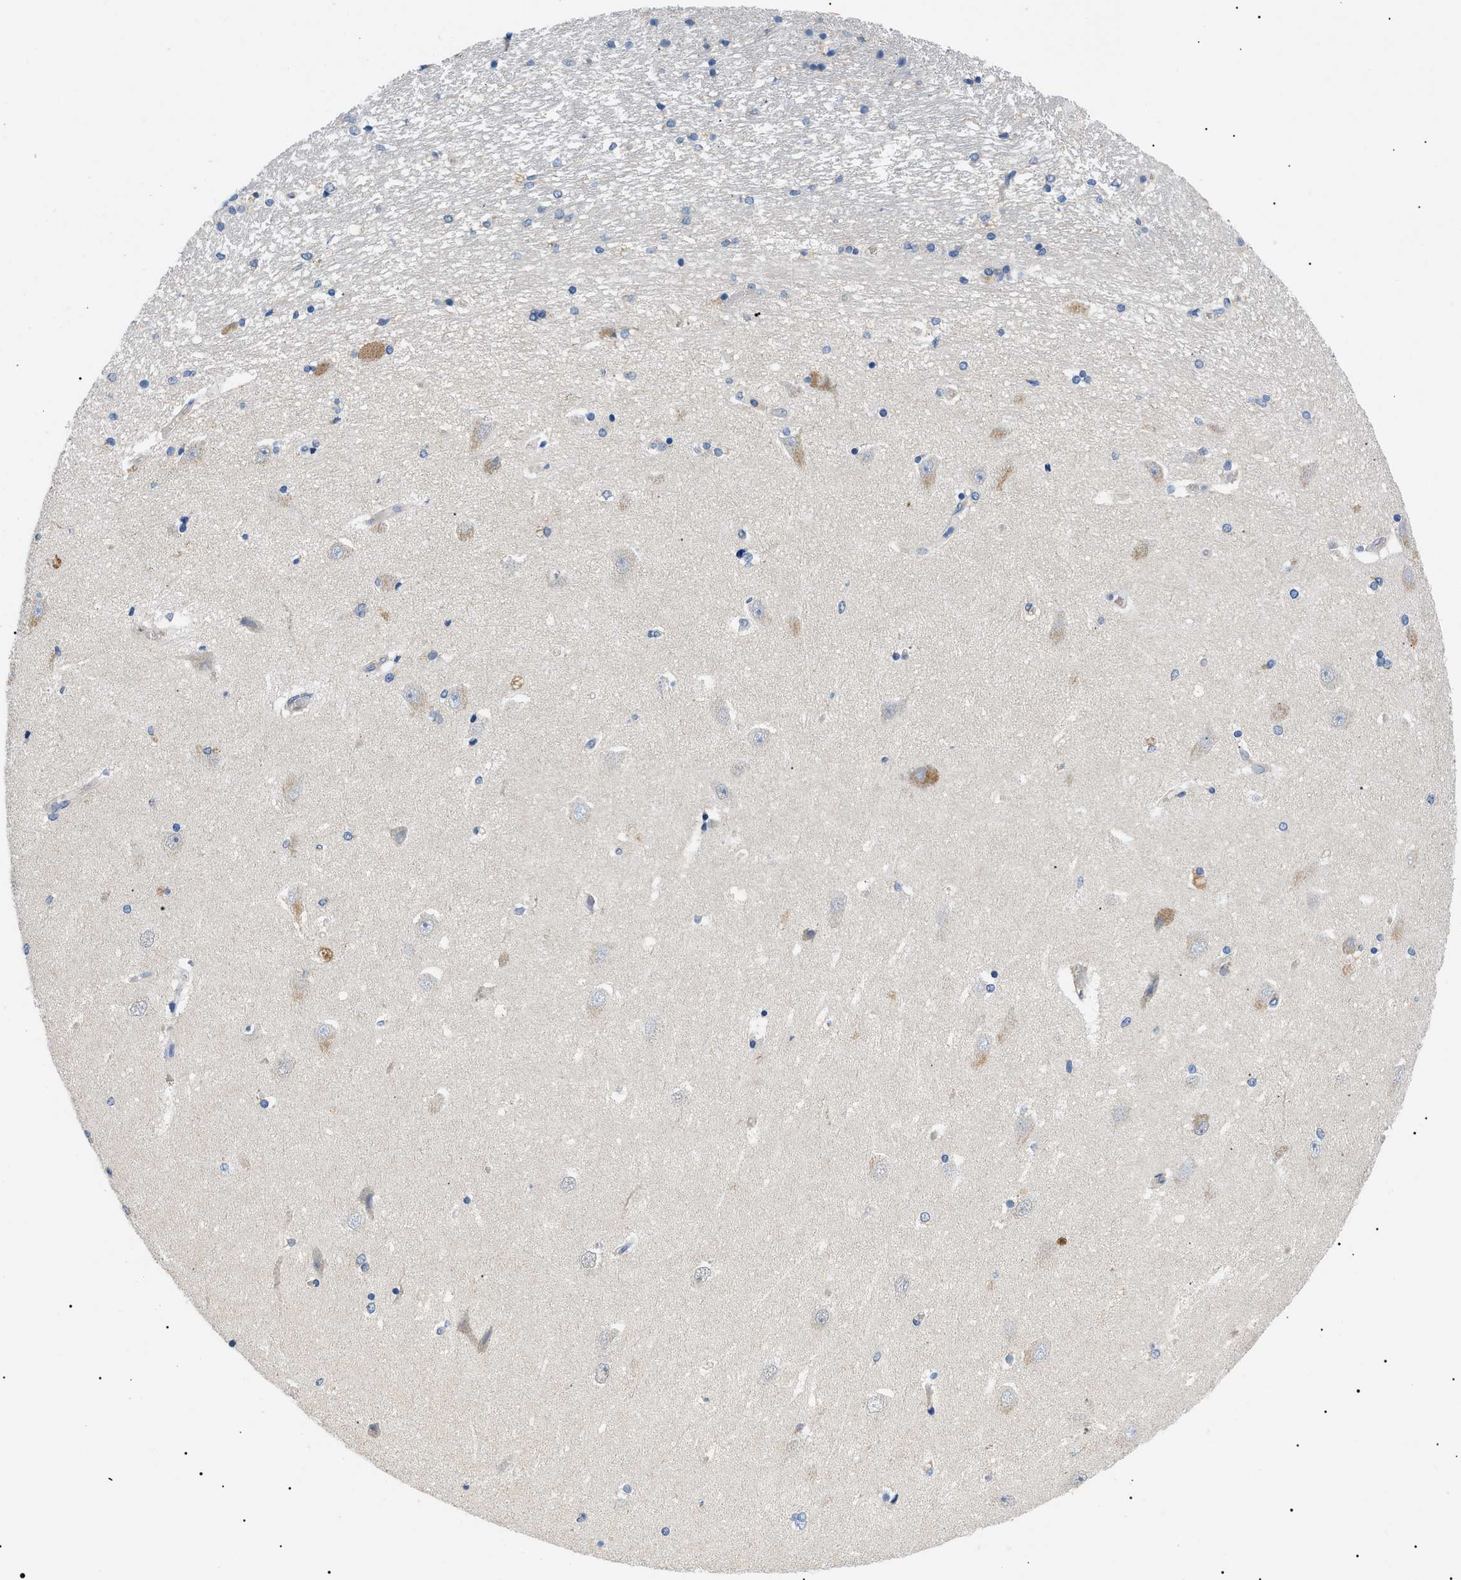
{"staining": {"intensity": "negative", "quantity": "none", "location": "none"}, "tissue": "hippocampus", "cell_type": "Glial cells", "image_type": "normal", "snomed": [{"axis": "morphology", "description": "Normal tissue, NOS"}, {"axis": "topography", "description": "Hippocampus"}], "caption": "Protein analysis of unremarkable hippocampus demonstrates no significant staining in glial cells.", "gene": "TOMM6", "patient": {"sex": "female", "age": 54}}